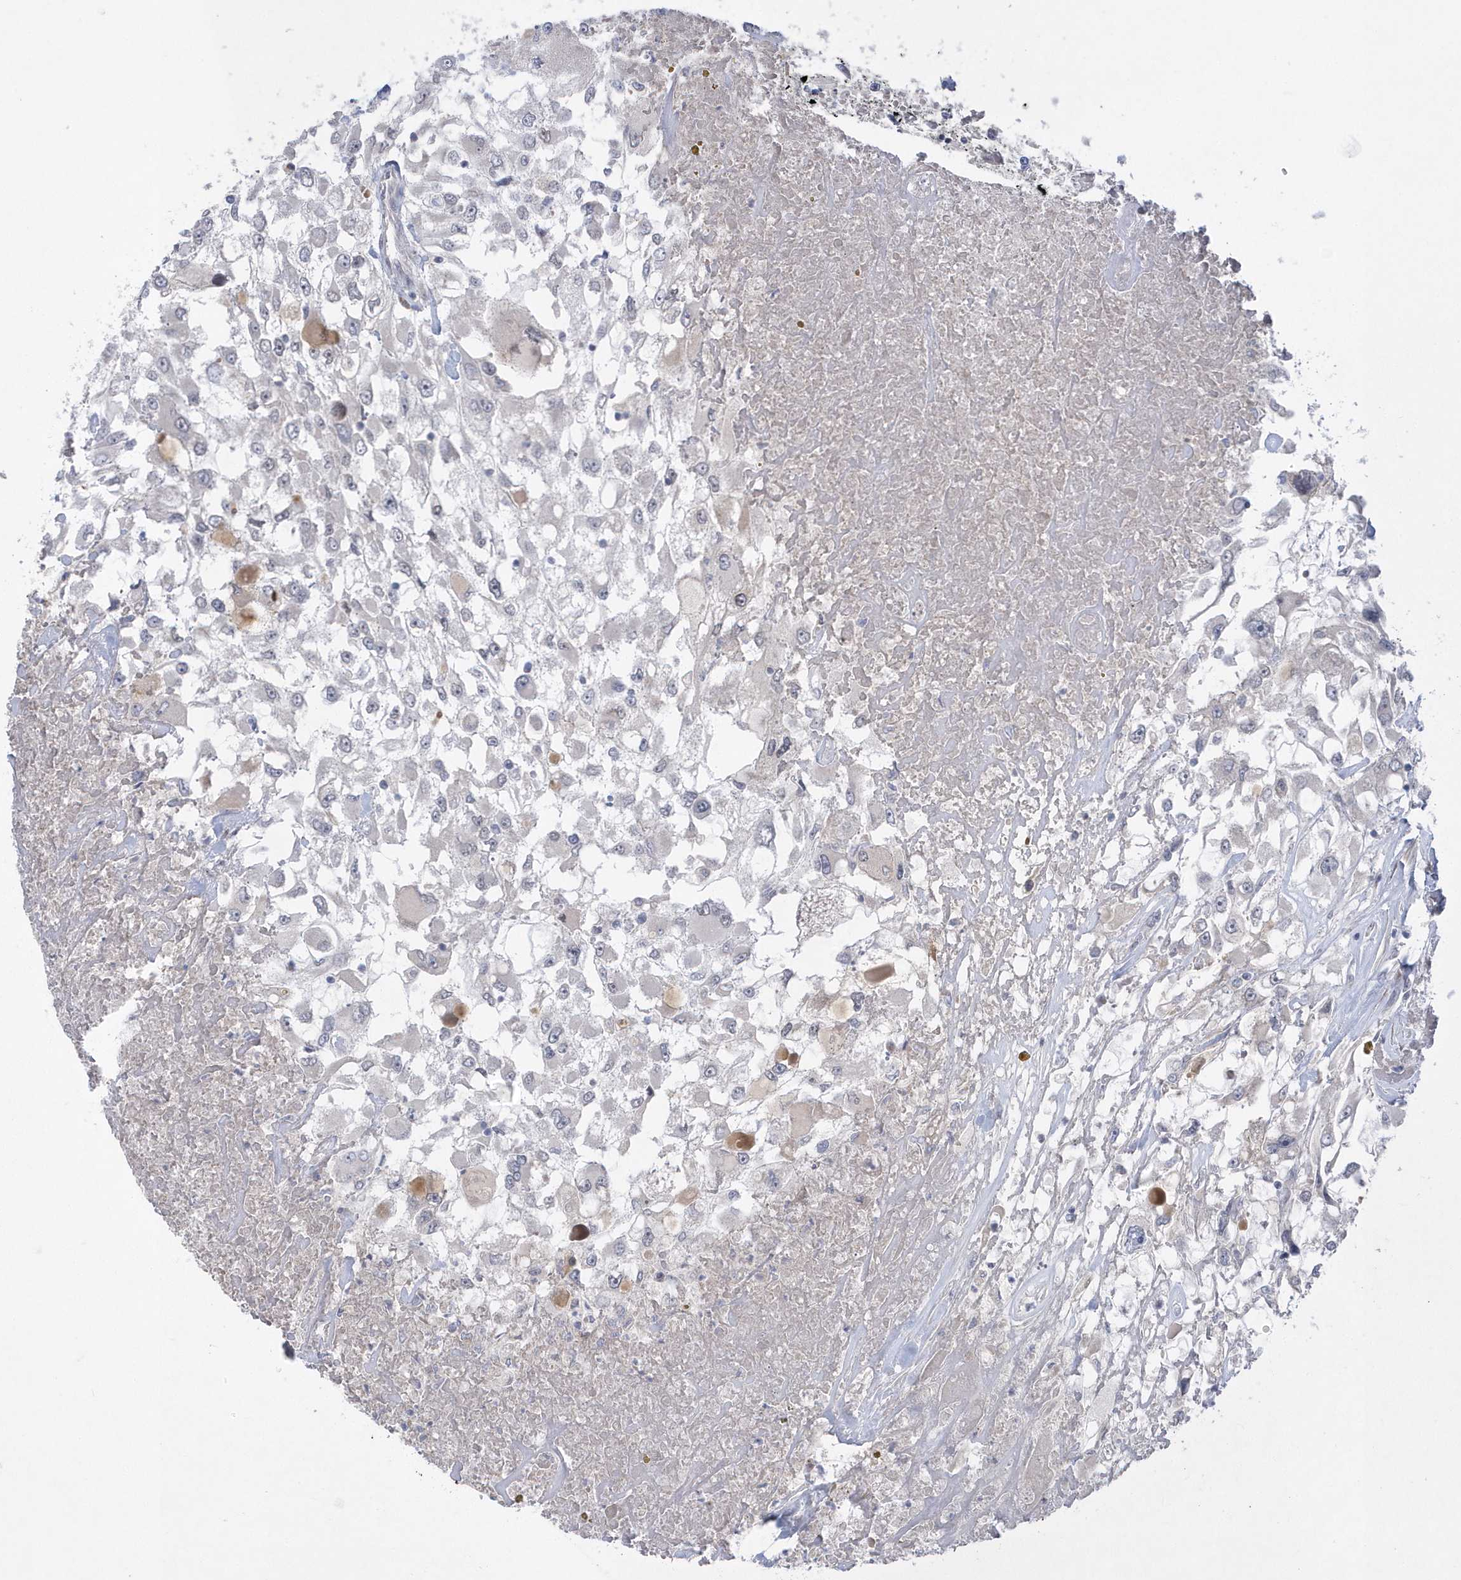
{"staining": {"intensity": "negative", "quantity": "none", "location": "none"}, "tissue": "renal cancer", "cell_type": "Tumor cells", "image_type": "cancer", "snomed": [{"axis": "morphology", "description": "Adenocarcinoma, NOS"}, {"axis": "topography", "description": "Kidney"}], "caption": "Tumor cells show no significant protein staining in renal cancer (adenocarcinoma).", "gene": "ZC3H12D", "patient": {"sex": "female", "age": 52}}